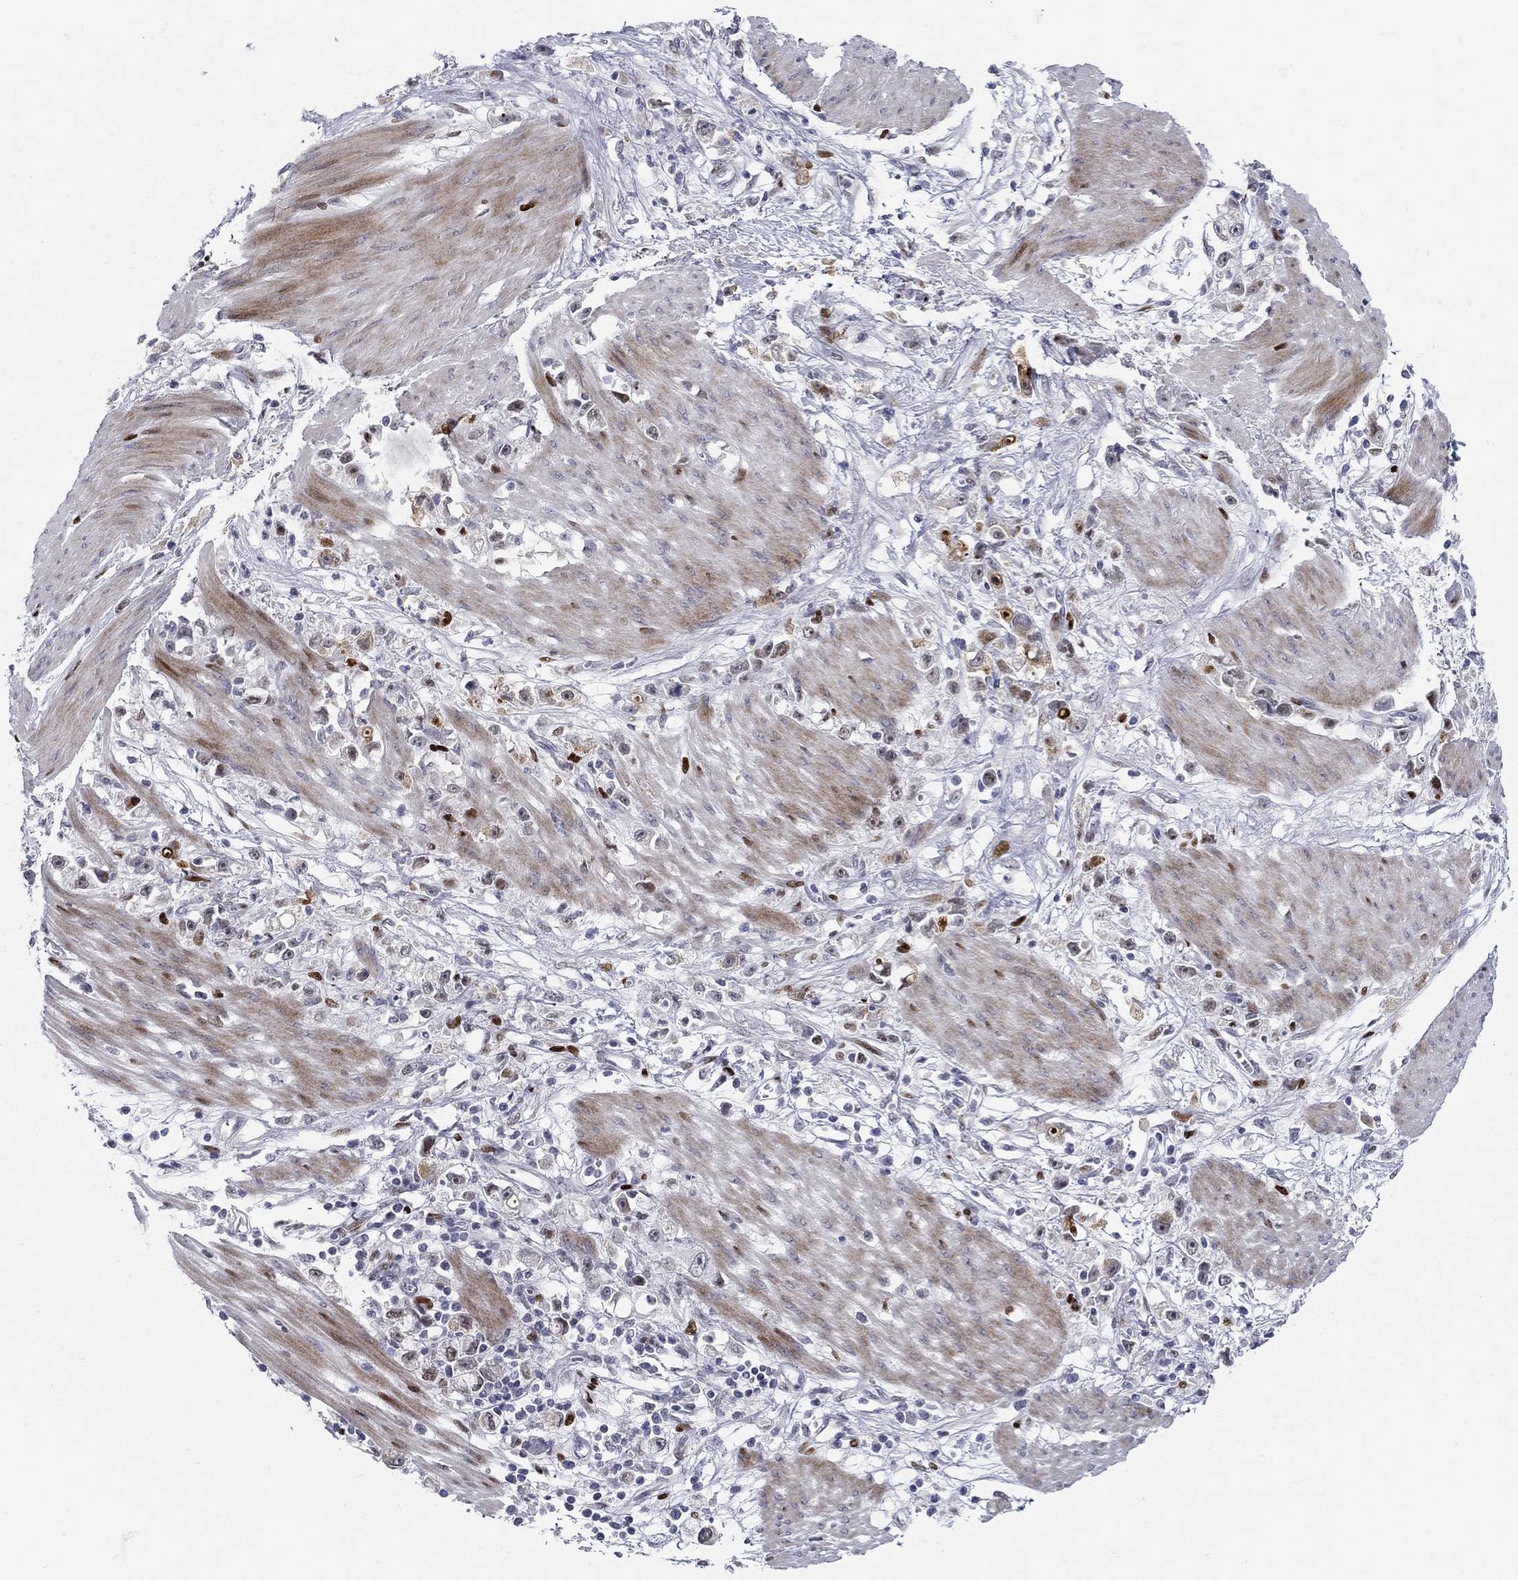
{"staining": {"intensity": "moderate", "quantity": "<25%", "location": "nuclear"}, "tissue": "stomach cancer", "cell_type": "Tumor cells", "image_type": "cancer", "snomed": [{"axis": "morphology", "description": "Adenocarcinoma, NOS"}, {"axis": "topography", "description": "Stomach"}], "caption": "A brown stain shows moderate nuclear staining of a protein in stomach cancer (adenocarcinoma) tumor cells. (DAB IHC, brown staining for protein, blue staining for nuclei).", "gene": "RAPGEF5", "patient": {"sex": "female", "age": 59}}